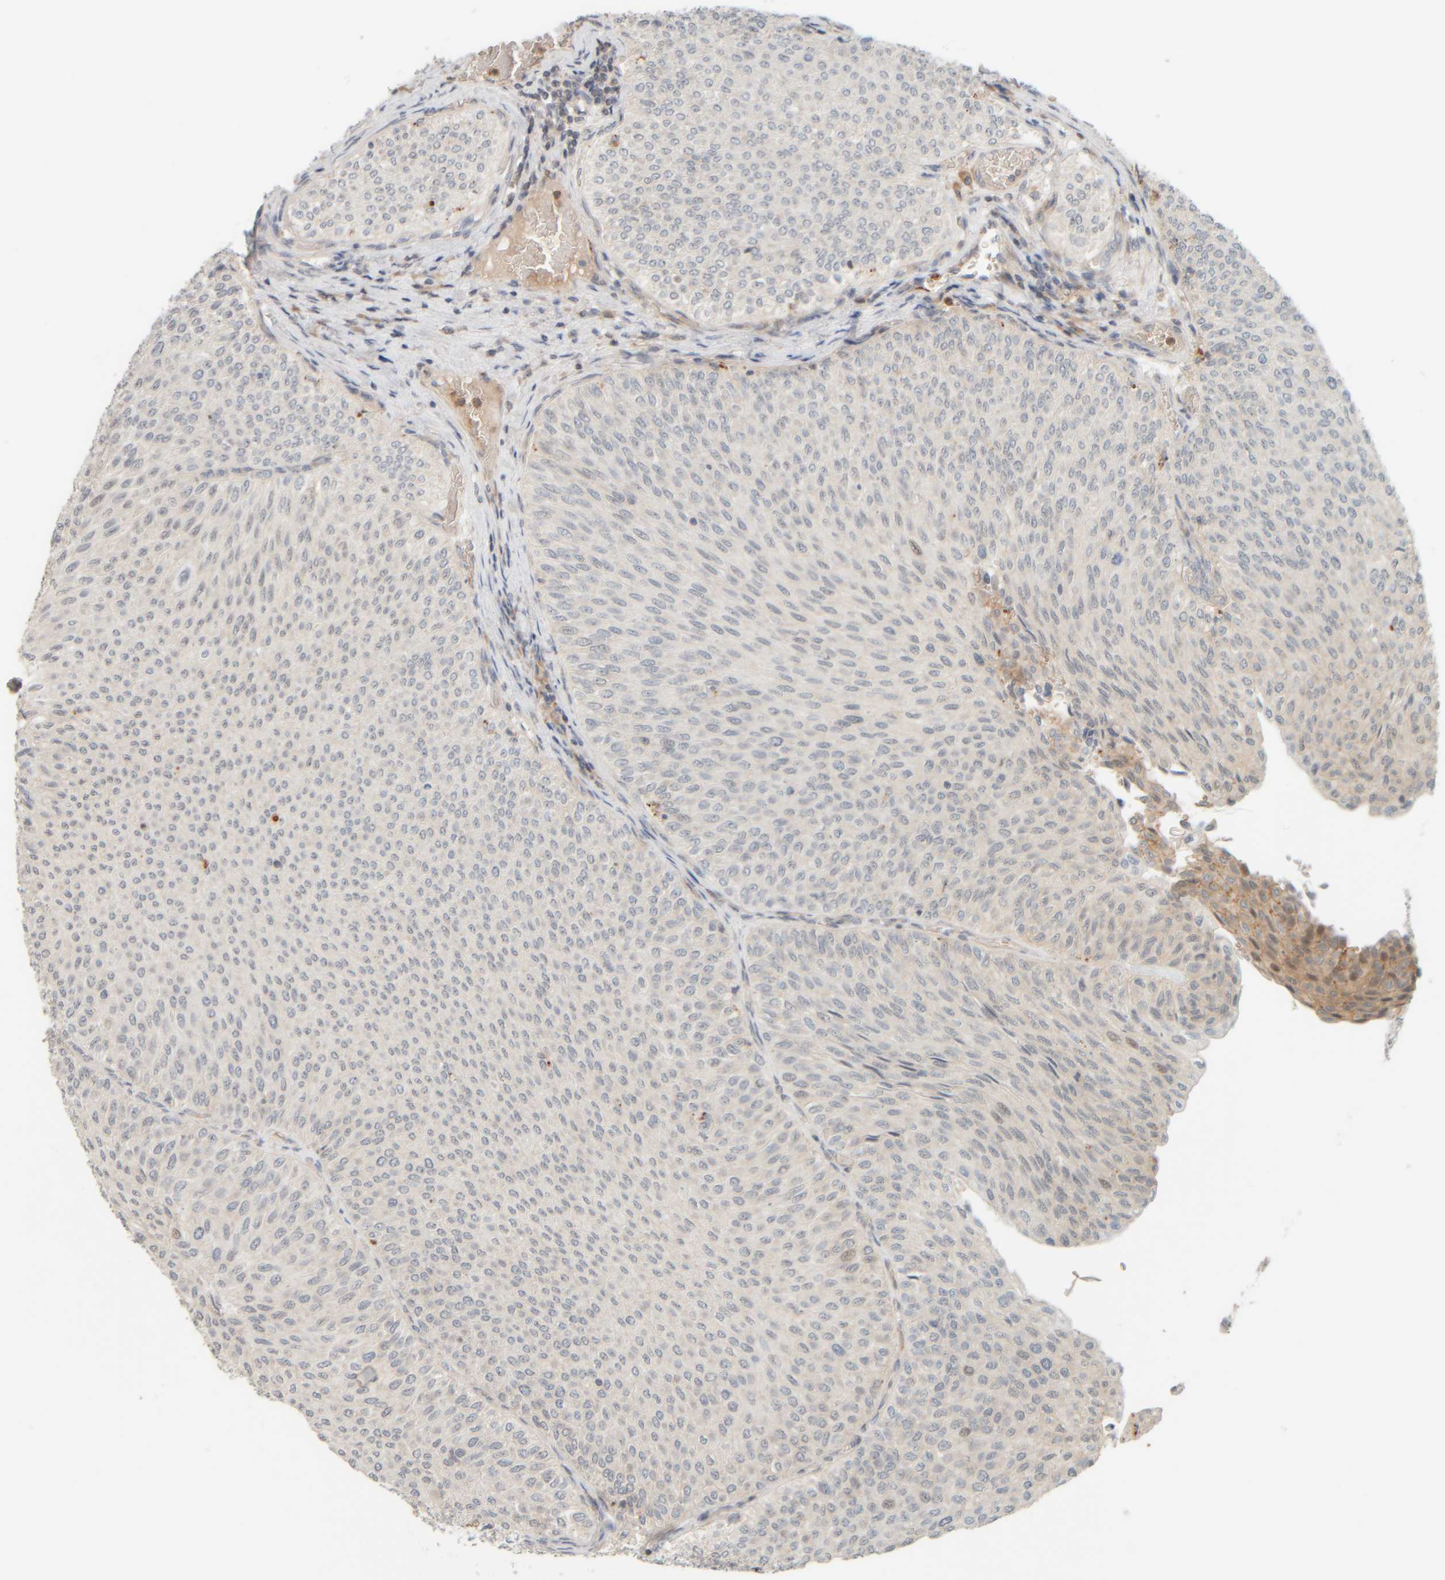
{"staining": {"intensity": "negative", "quantity": "none", "location": "none"}, "tissue": "urothelial cancer", "cell_type": "Tumor cells", "image_type": "cancer", "snomed": [{"axis": "morphology", "description": "Urothelial carcinoma, Low grade"}, {"axis": "topography", "description": "Urinary bladder"}], "caption": "The immunohistochemistry image has no significant positivity in tumor cells of low-grade urothelial carcinoma tissue.", "gene": "PTGES3L-AARSD1", "patient": {"sex": "male", "age": 78}}